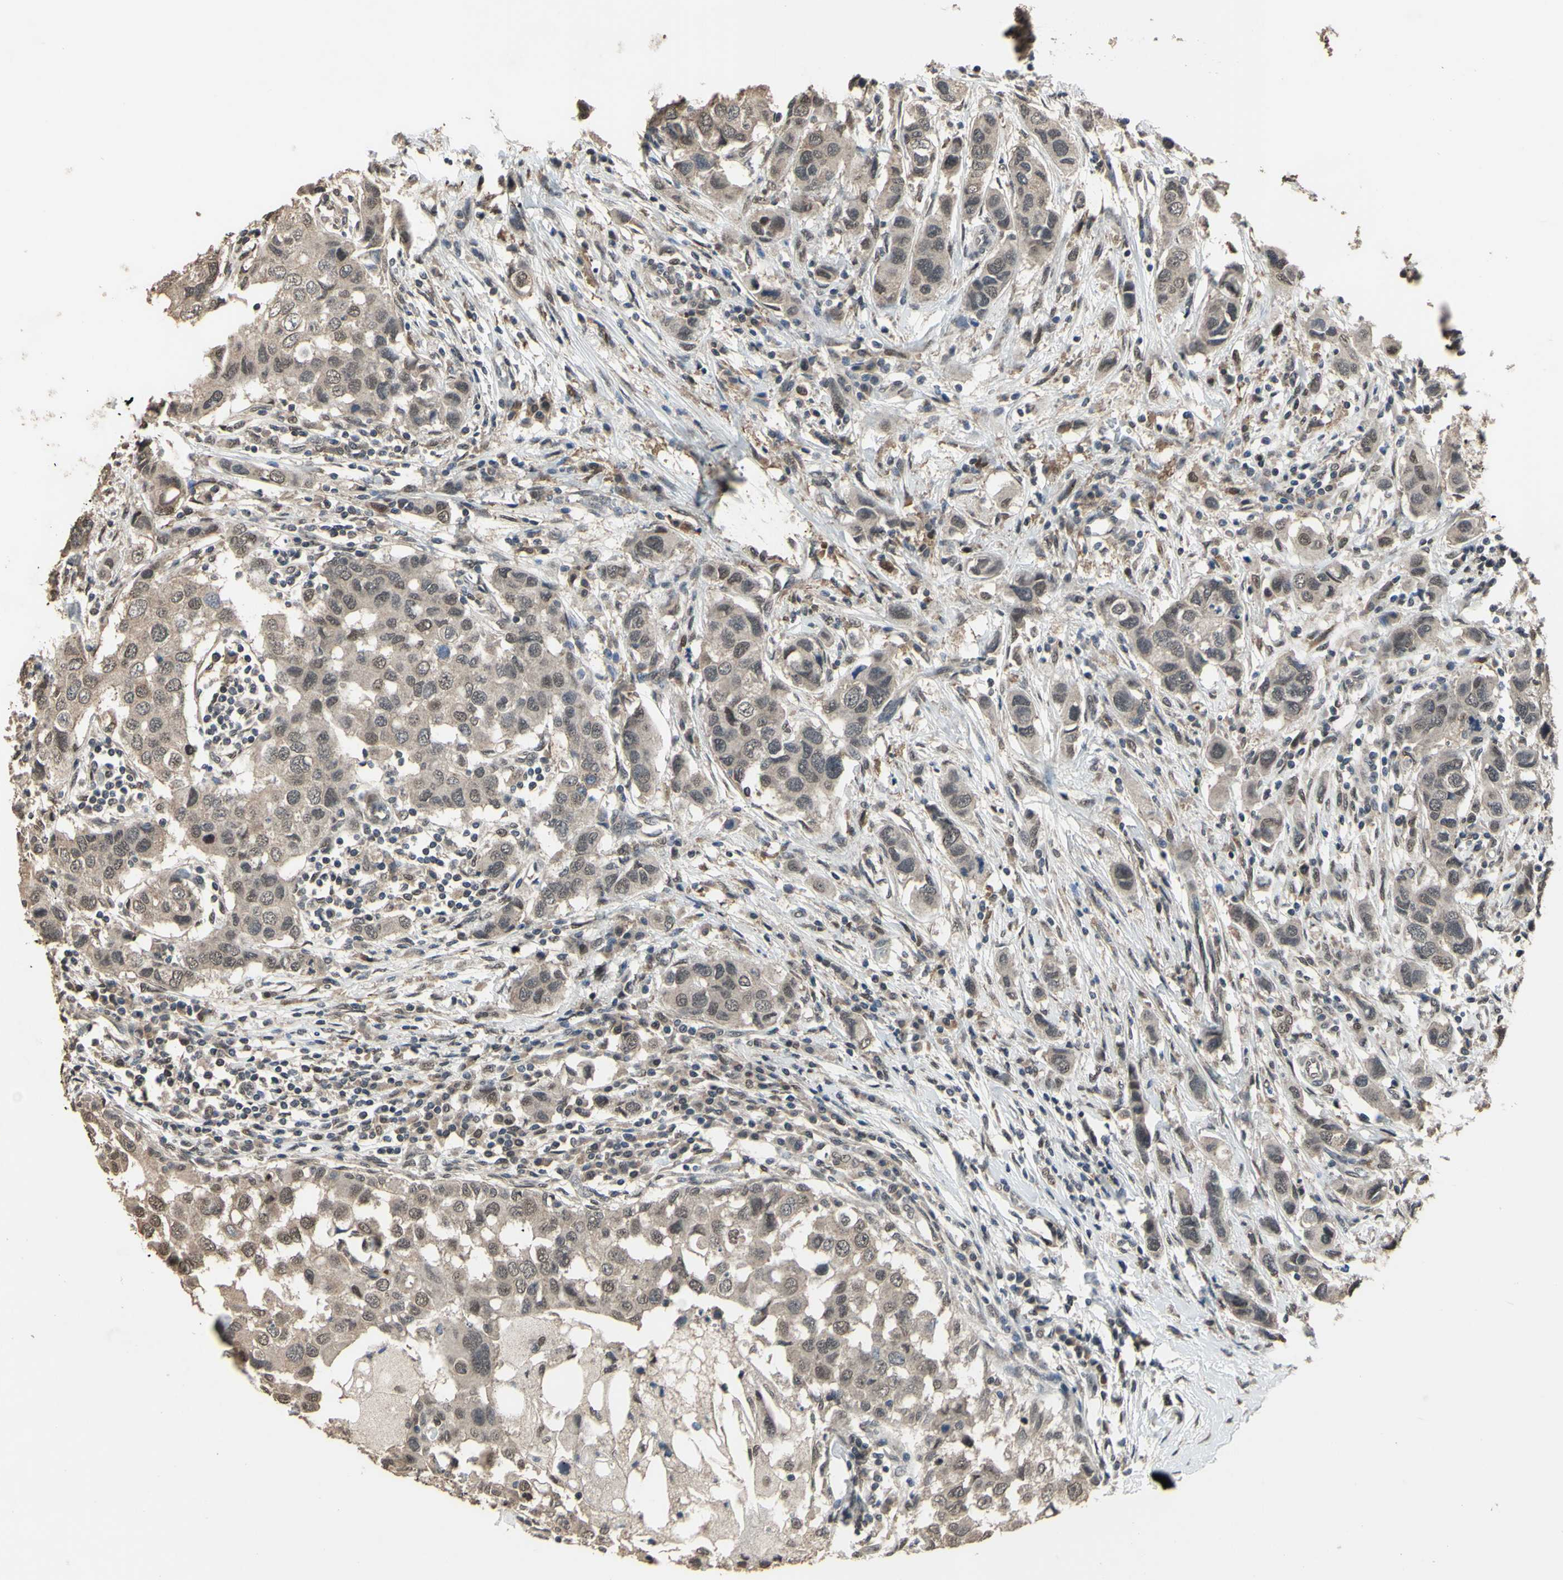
{"staining": {"intensity": "moderate", "quantity": "25%-75%", "location": "cytoplasmic/membranous,nuclear"}, "tissue": "breast cancer", "cell_type": "Tumor cells", "image_type": "cancer", "snomed": [{"axis": "morphology", "description": "Normal tissue, NOS"}, {"axis": "morphology", "description": "Duct carcinoma"}, {"axis": "topography", "description": "Breast"}], "caption": "The immunohistochemical stain highlights moderate cytoplasmic/membranous and nuclear expression in tumor cells of breast invasive ductal carcinoma tissue.", "gene": "ZNF174", "patient": {"sex": "female", "age": 50}}